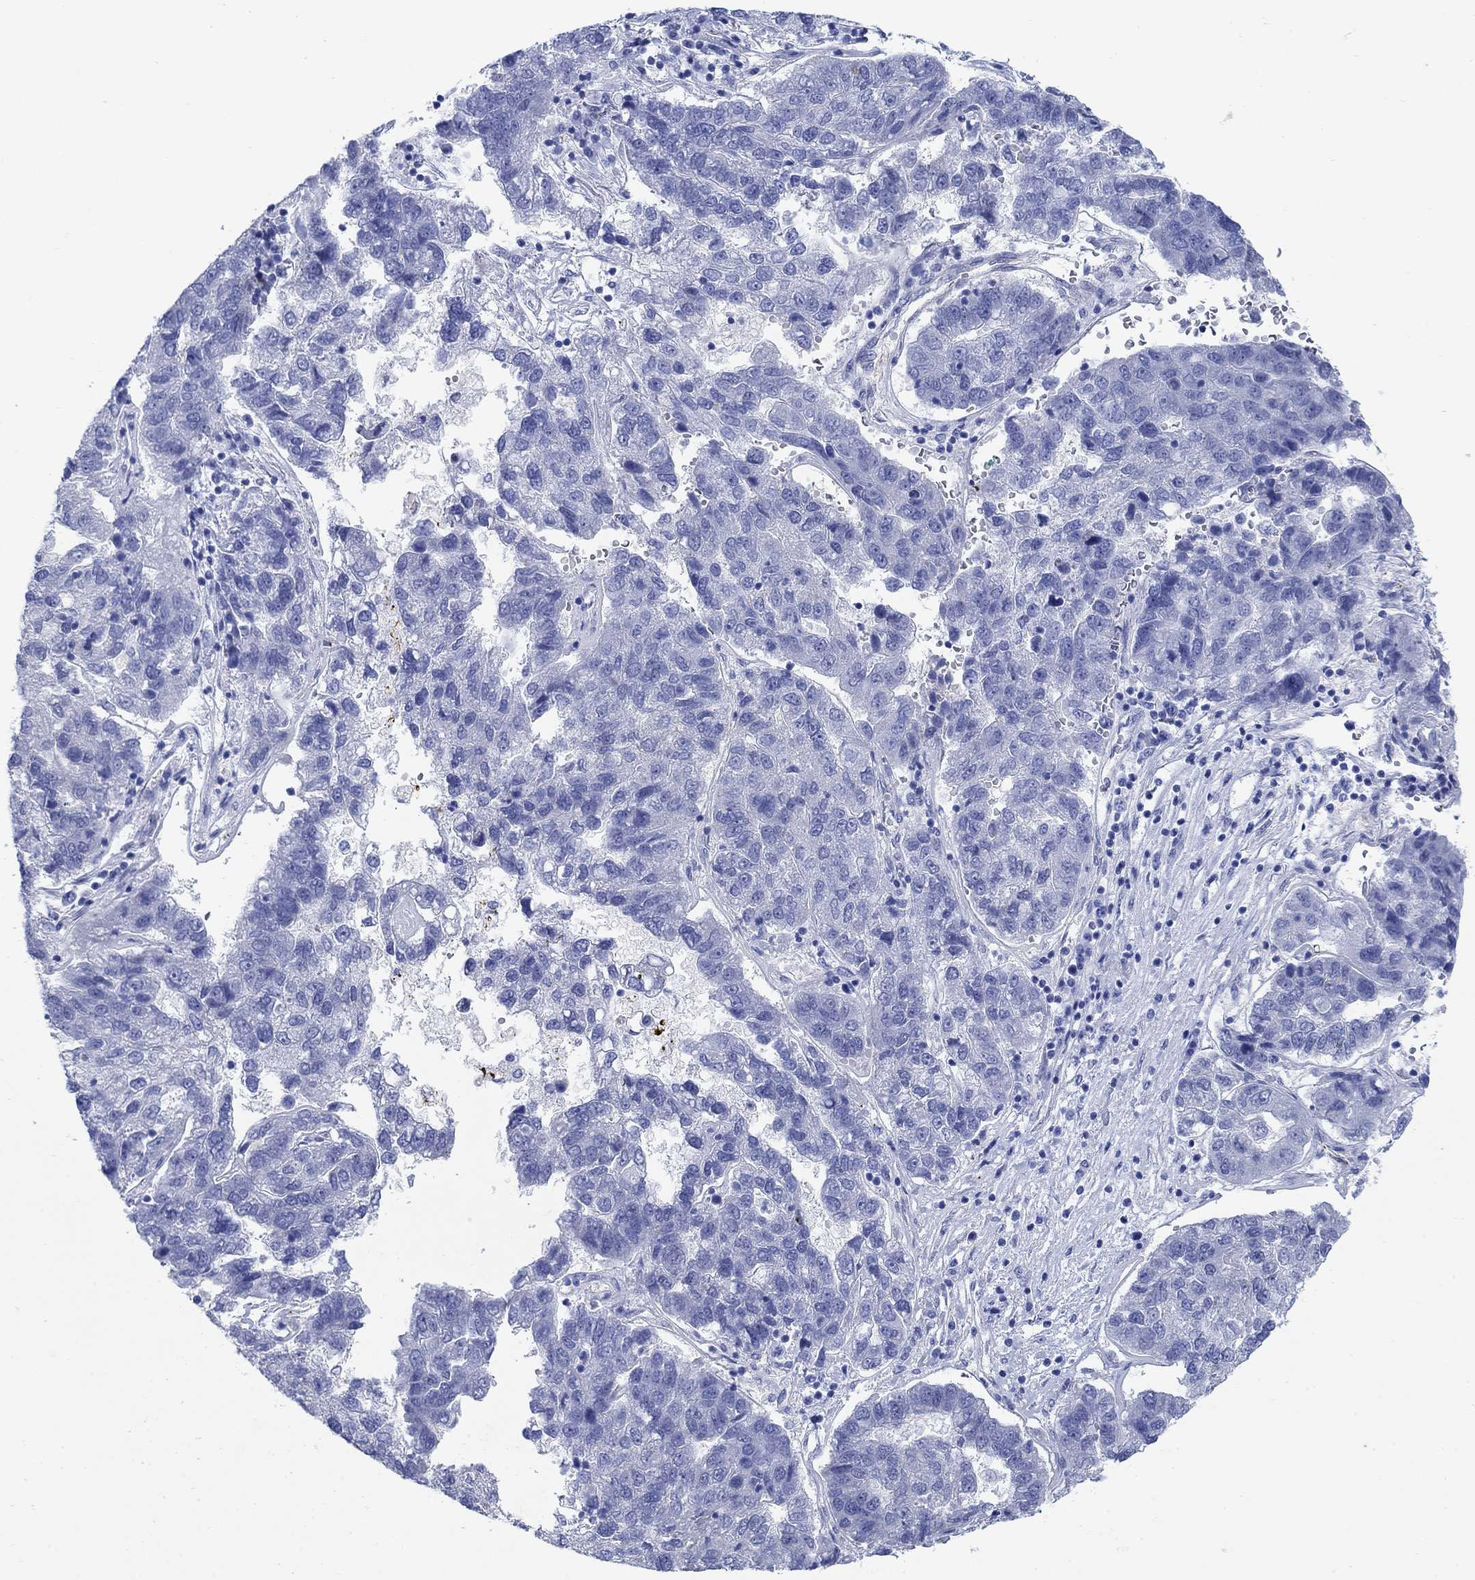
{"staining": {"intensity": "negative", "quantity": "none", "location": "none"}, "tissue": "pancreatic cancer", "cell_type": "Tumor cells", "image_type": "cancer", "snomed": [{"axis": "morphology", "description": "Adenocarcinoma, NOS"}, {"axis": "topography", "description": "Pancreas"}], "caption": "Protein analysis of pancreatic cancer demonstrates no significant expression in tumor cells. Brightfield microscopy of immunohistochemistry (IHC) stained with DAB (brown) and hematoxylin (blue), captured at high magnification.", "gene": "ZDHHC14", "patient": {"sex": "female", "age": 61}}